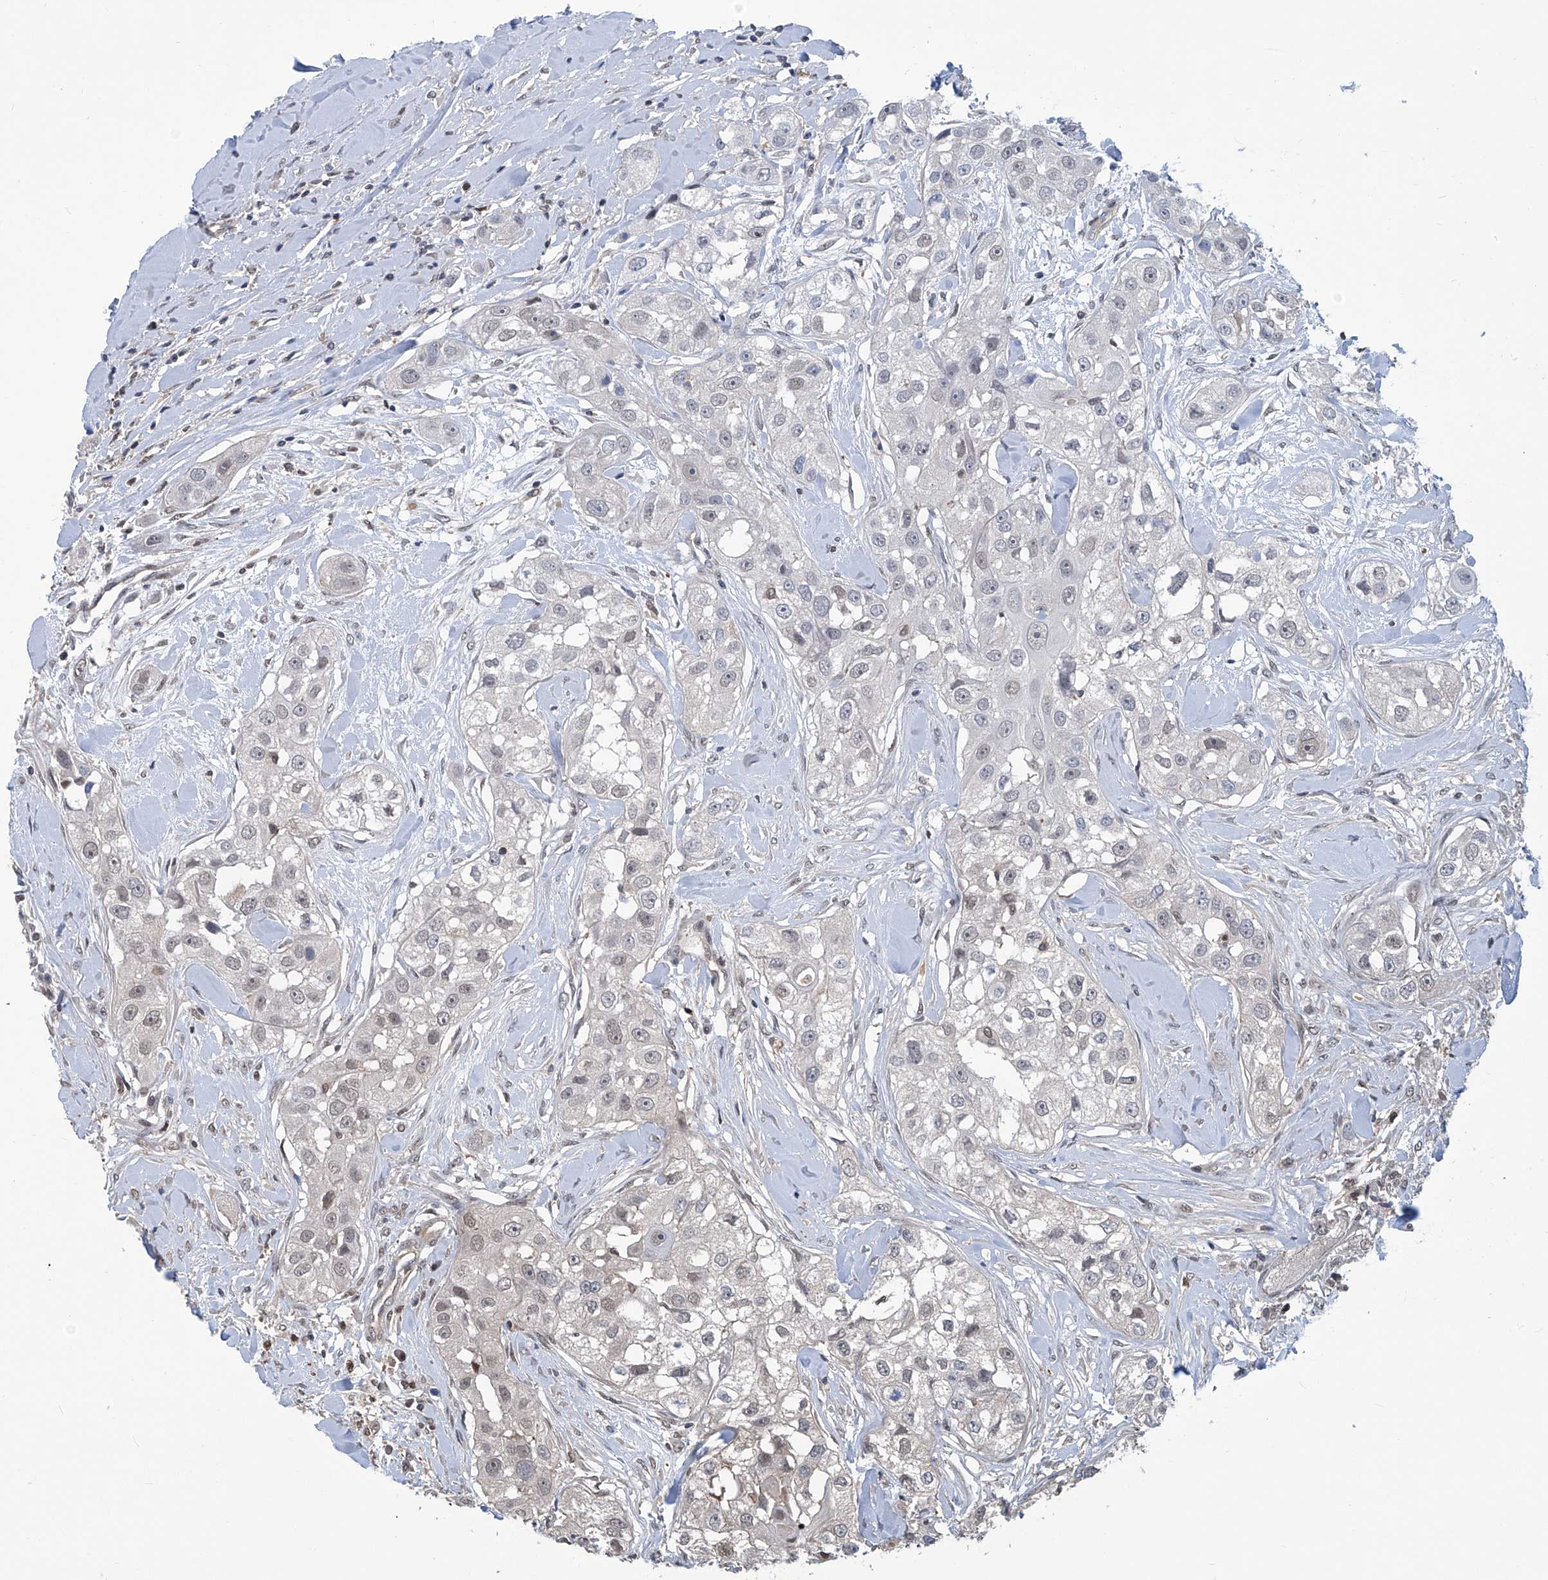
{"staining": {"intensity": "weak", "quantity": "<25%", "location": "nuclear"}, "tissue": "head and neck cancer", "cell_type": "Tumor cells", "image_type": "cancer", "snomed": [{"axis": "morphology", "description": "Normal tissue, NOS"}, {"axis": "morphology", "description": "Squamous cell carcinoma, NOS"}, {"axis": "topography", "description": "Skeletal muscle"}, {"axis": "topography", "description": "Head-Neck"}], "caption": "DAB immunohistochemical staining of human head and neck squamous cell carcinoma shows no significant expression in tumor cells. Brightfield microscopy of immunohistochemistry stained with DAB (3,3'-diaminobenzidine) (brown) and hematoxylin (blue), captured at high magnification.", "gene": "PSMB1", "patient": {"sex": "male", "age": 51}}